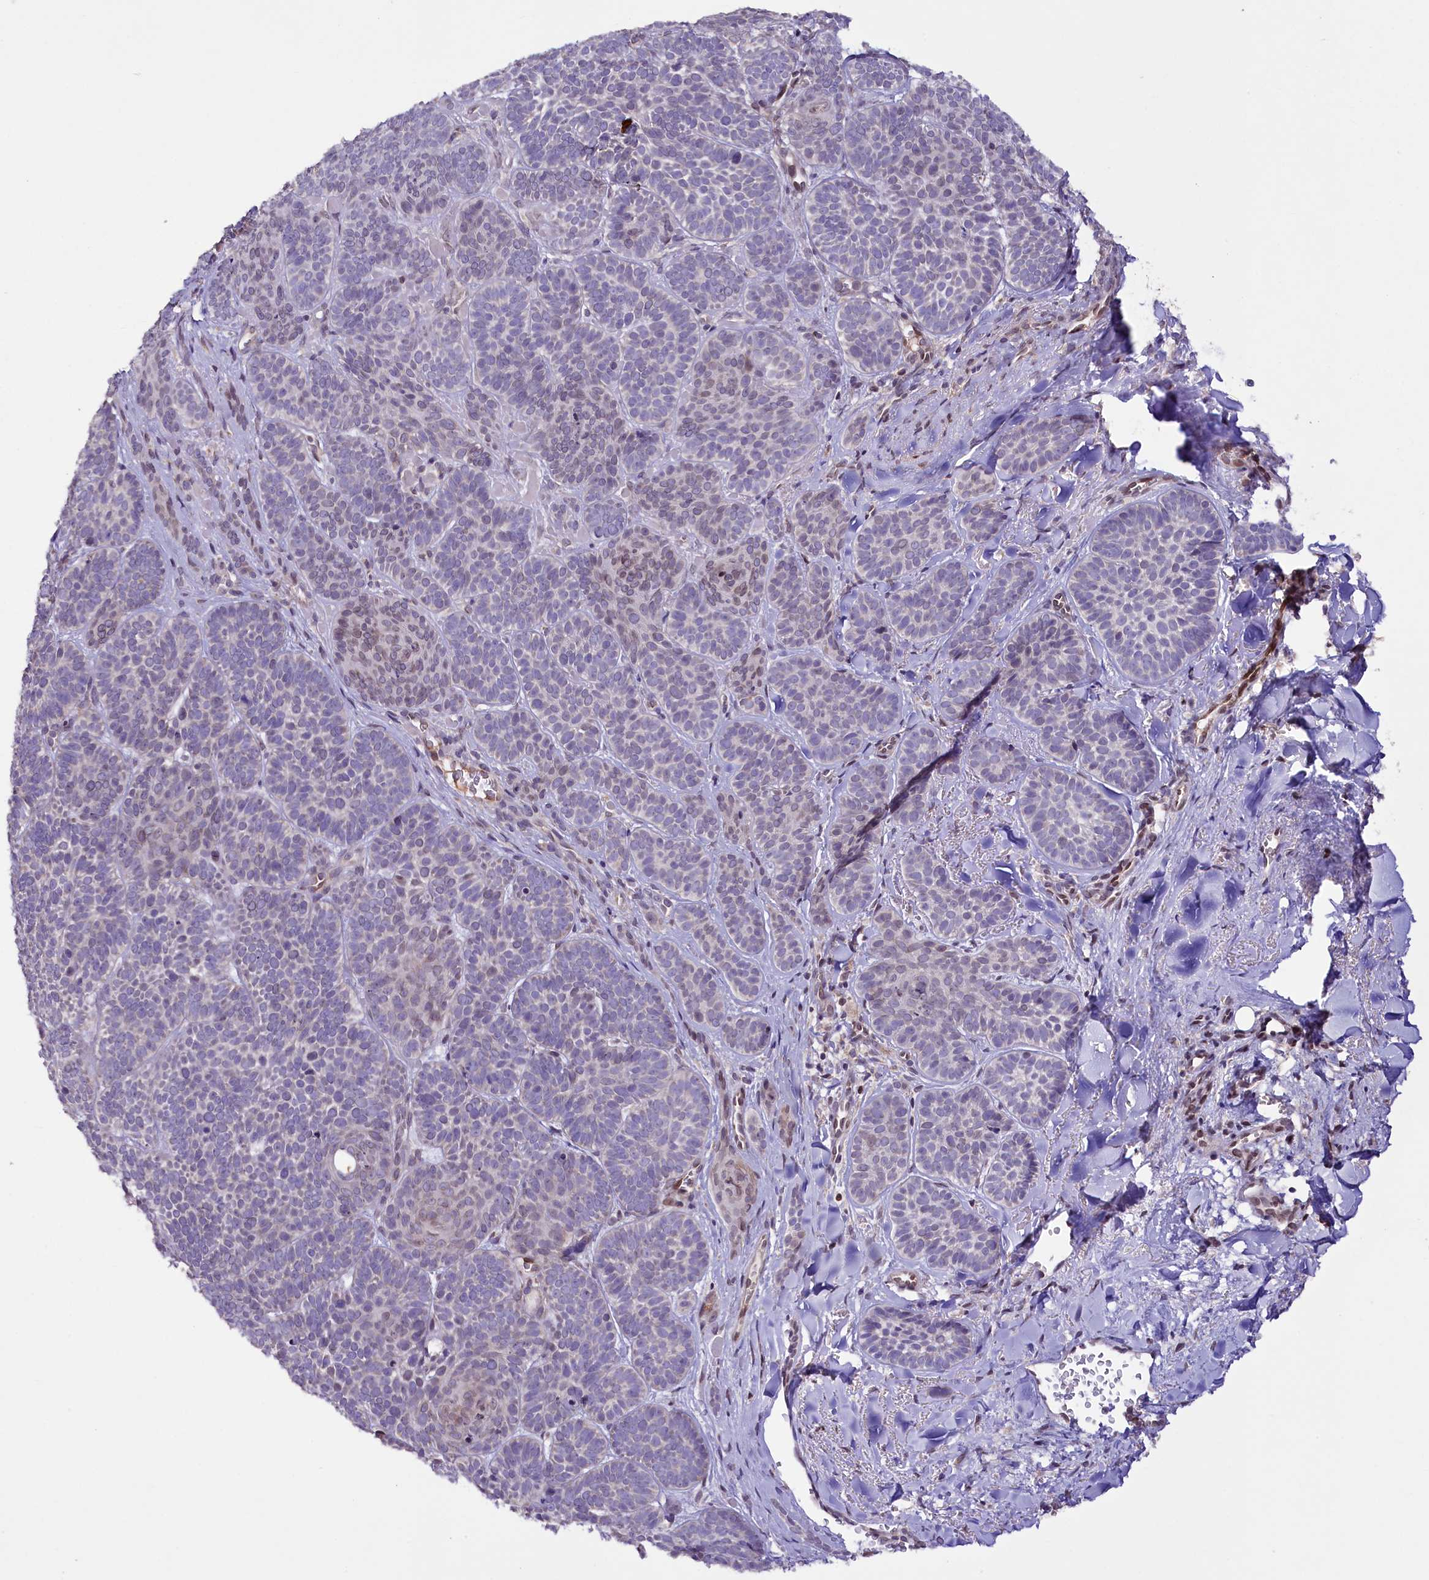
{"staining": {"intensity": "negative", "quantity": "none", "location": "none"}, "tissue": "skin cancer", "cell_type": "Tumor cells", "image_type": "cancer", "snomed": [{"axis": "morphology", "description": "Basal cell carcinoma"}, {"axis": "topography", "description": "Skin"}], "caption": "The micrograph exhibits no staining of tumor cells in skin basal cell carcinoma.", "gene": "ZNF226", "patient": {"sex": "male", "age": 85}}